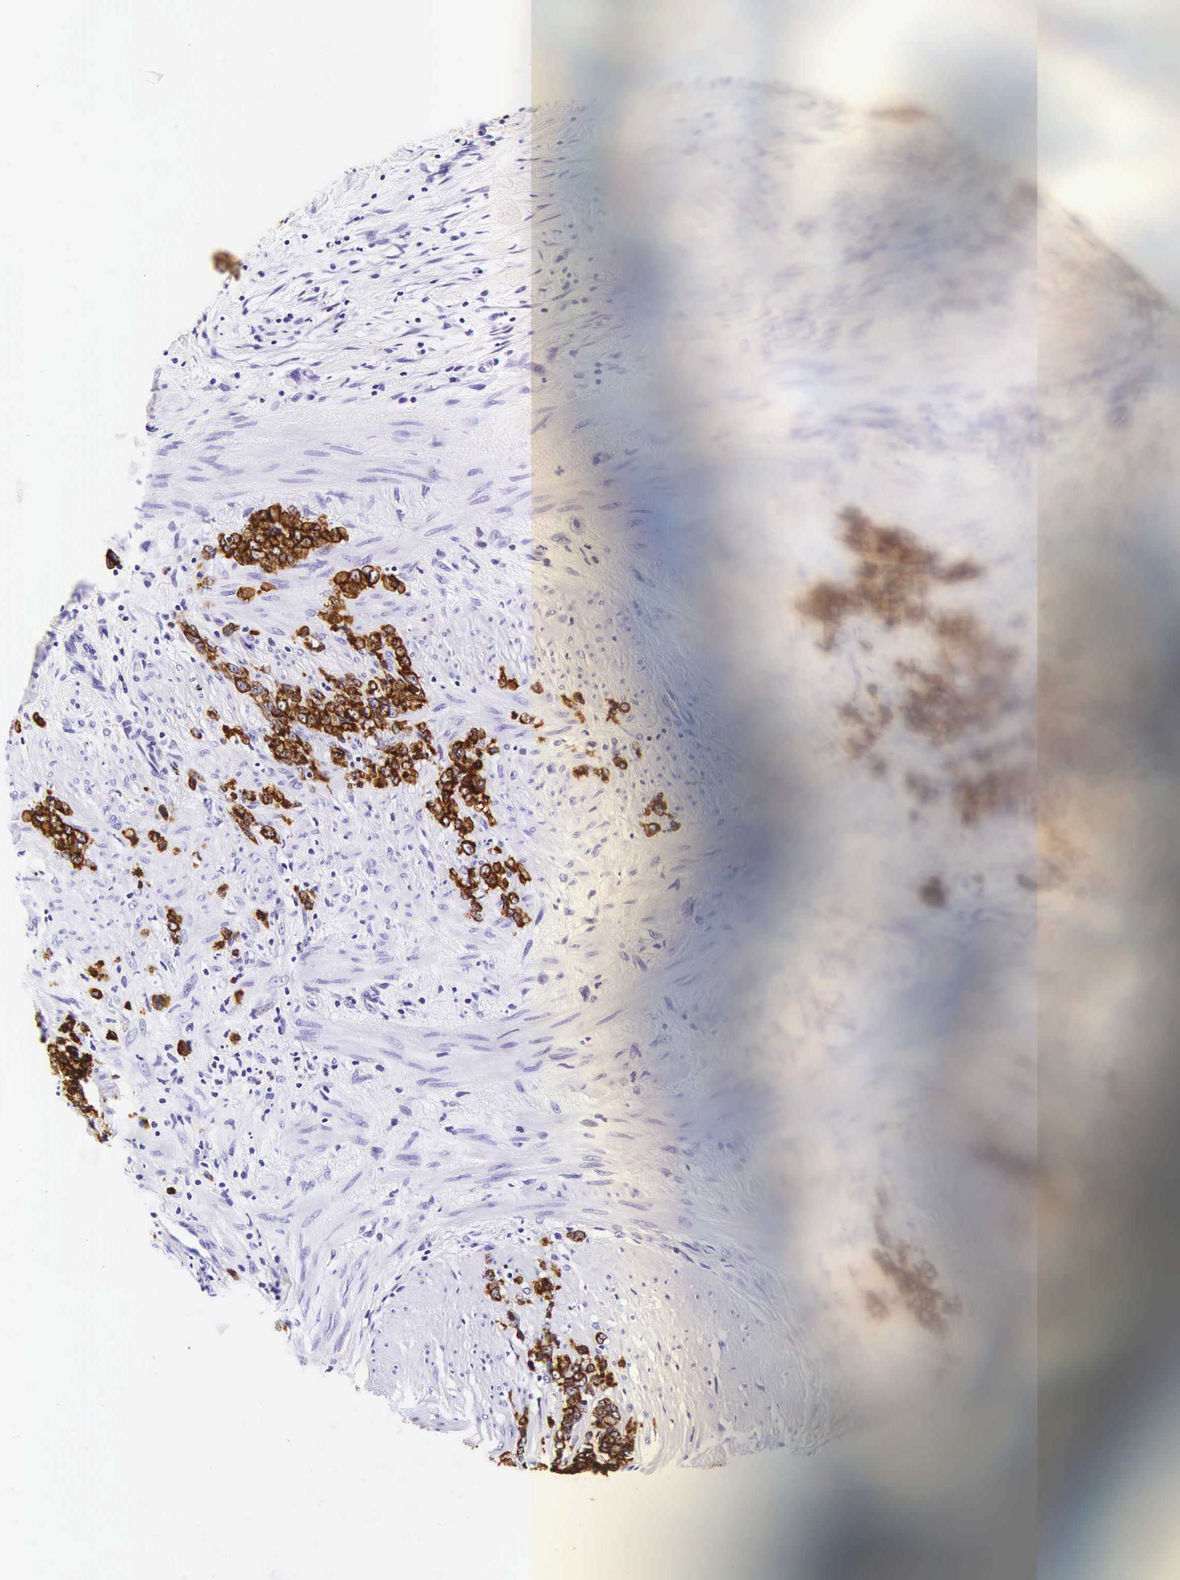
{"staining": {"intensity": "strong", "quantity": ">75%", "location": "cytoplasmic/membranous"}, "tissue": "stomach cancer", "cell_type": "Tumor cells", "image_type": "cancer", "snomed": [{"axis": "morphology", "description": "Adenocarcinoma, NOS"}, {"axis": "topography", "description": "Stomach, lower"}], "caption": "Immunohistochemistry (IHC) staining of stomach cancer (adenocarcinoma), which exhibits high levels of strong cytoplasmic/membranous expression in about >75% of tumor cells indicating strong cytoplasmic/membranous protein positivity. The staining was performed using DAB (brown) for protein detection and nuclei were counterstained in hematoxylin (blue).", "gene": "KRT18", "patient": {"sex": "male", "age": 88}}